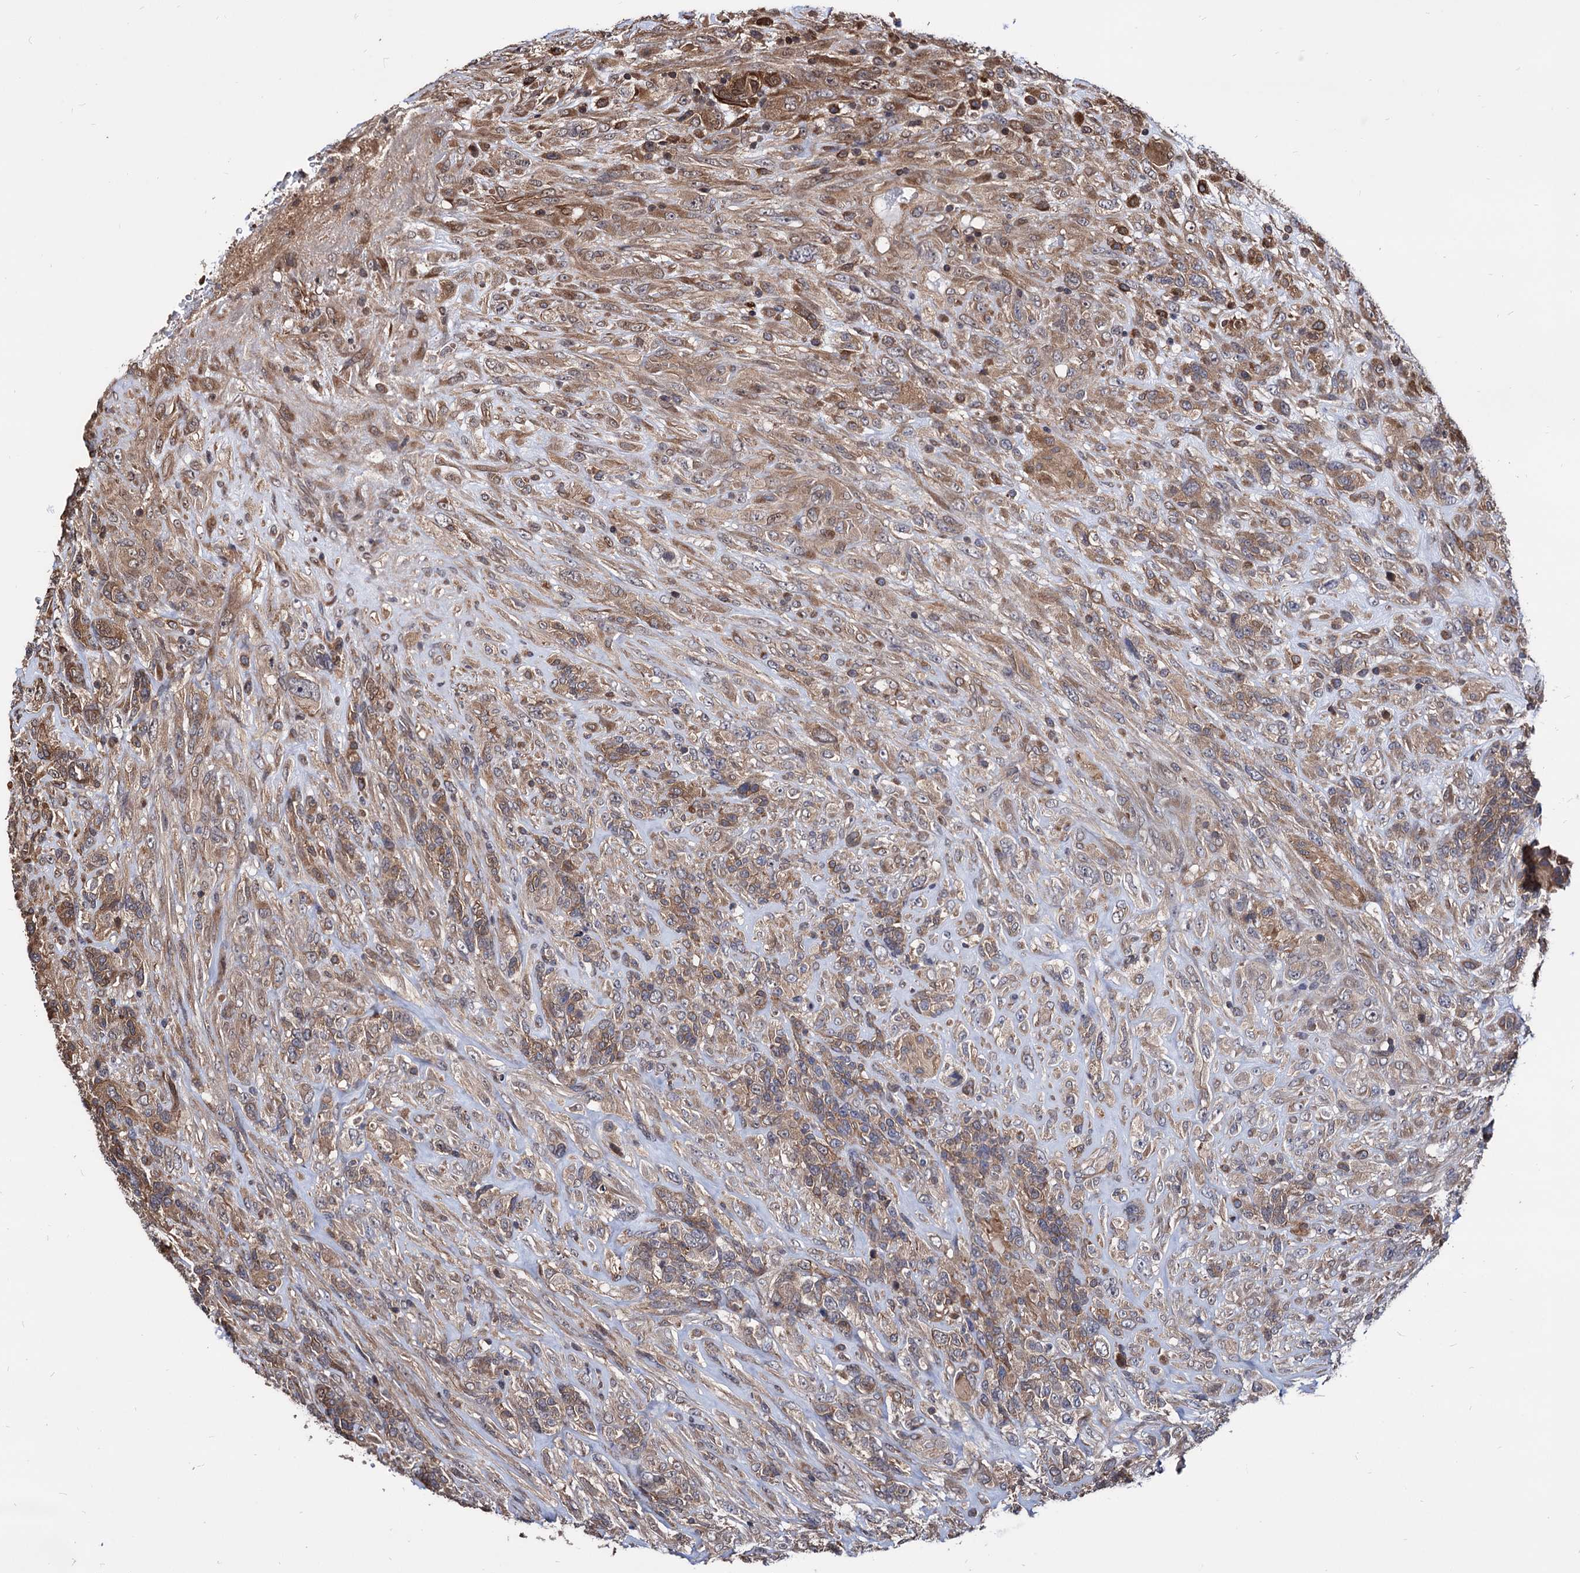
{"staining": {"intensity": "moderate", "quantity": "25%-75%", "location": "cytoplasmic/membranous"}, "tissue": "glioma", "cell_type": "Tumor cells", "image_type": "cancer", "snomed": [{"axis": "morphology", "description": "Glioma, malignant, High grade"}, {"axis": "topography", "description": "Brain"}], "caption": "Immunohistochemical staining of high-grade glioma (malignant) reveals moderate cytoplasmic/membranous protein expression in about 25%-75% of tumor cells. Using DAB (3,3'-diaminobenzidine) (brown) and hematoxylin (blue) stains, captured at high magnification using brightfield microscopy.", "gene": "ANKRD12", "patient": {"sex": "male", "age": 61}}